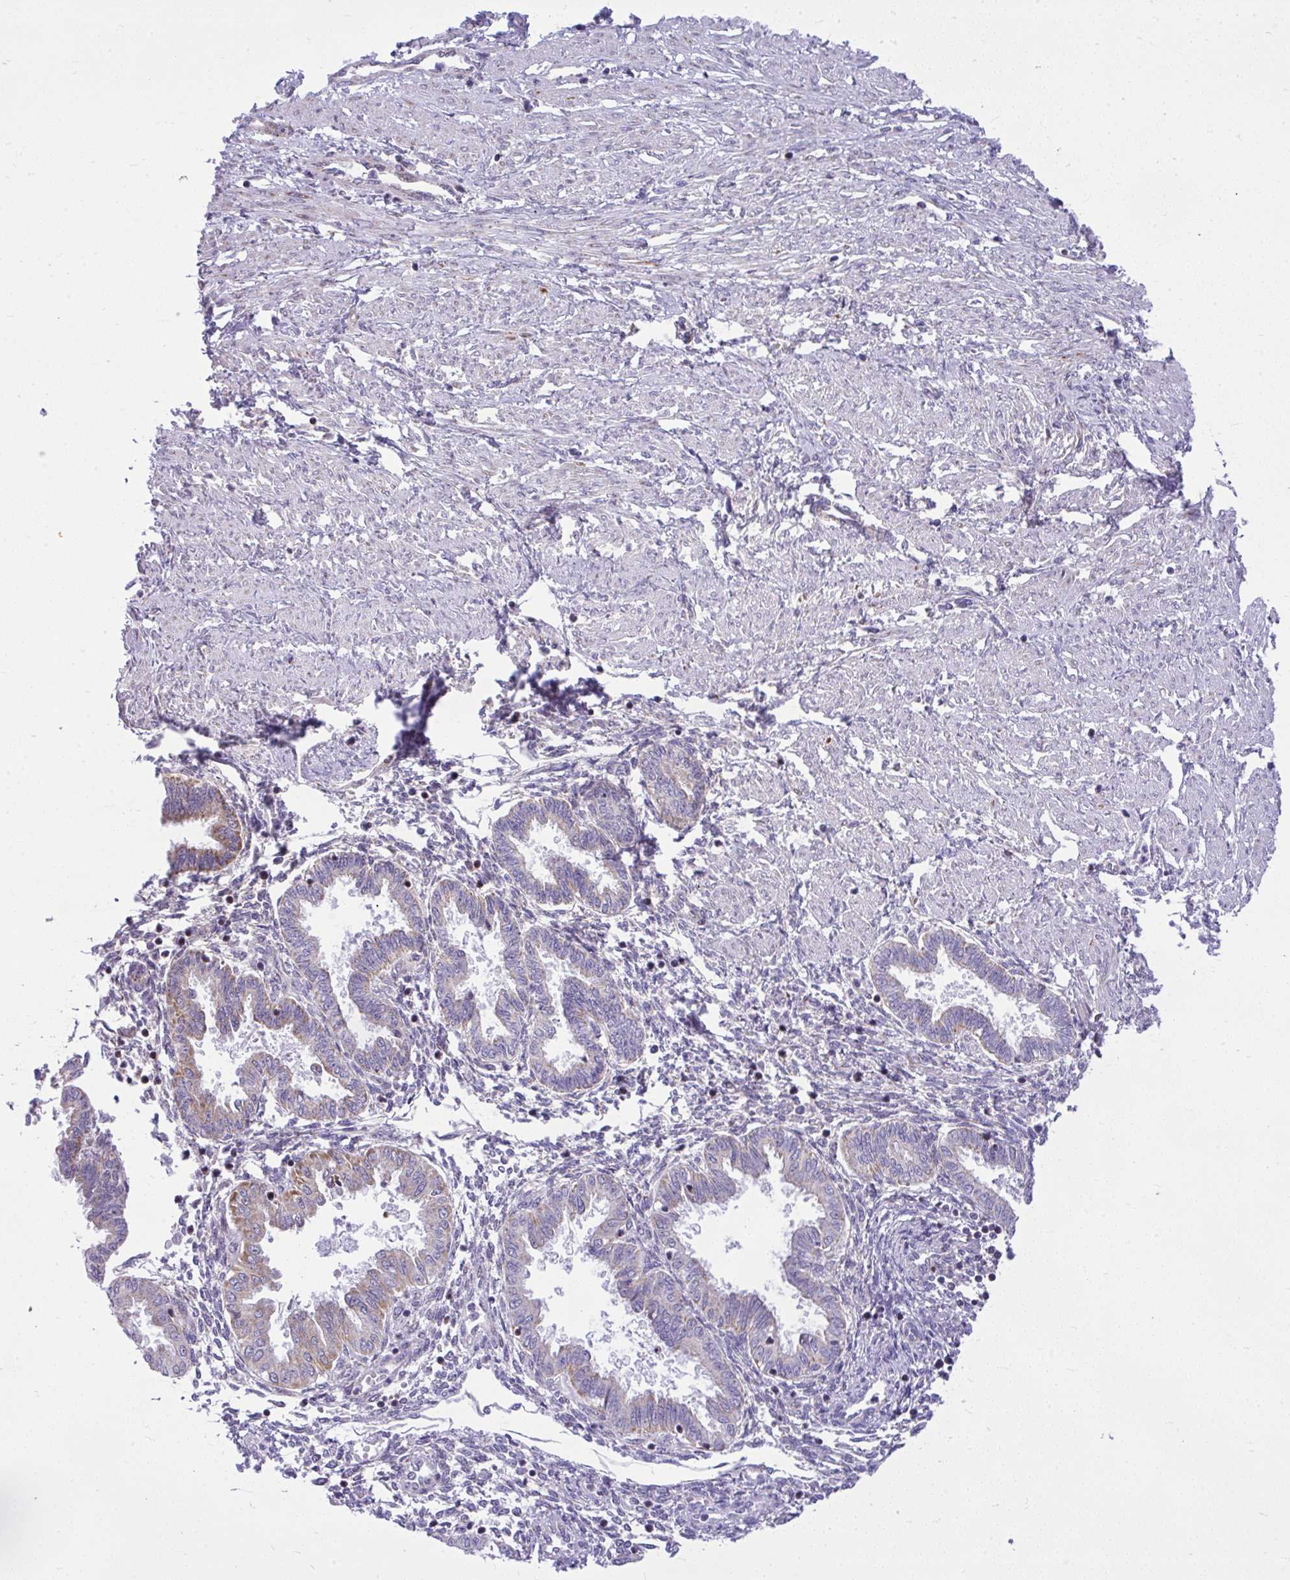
{"staining": {"intensity": "negative", "quantity": "none", "location": "none"}, "tissue": "endometrium", "cell_type": "Cells in endometrial stroma", "image_type": "normal", "snomed": [{"axis": "morphology", "description": "Normal tissue, NOS"}, {"axis": "topography", "description": "Endometrium"}], "caption": "The immunohistochemistry (IHC) photomicrograph has no significant staining in cells in endometrial stroma of endometrium. (DAB (3,3'-diaminobenzidine) immunohistochemistry with hematoxylin counter stain).", "gene": "GPRIN3", "patient": {"sex": "female", "age": 33}}